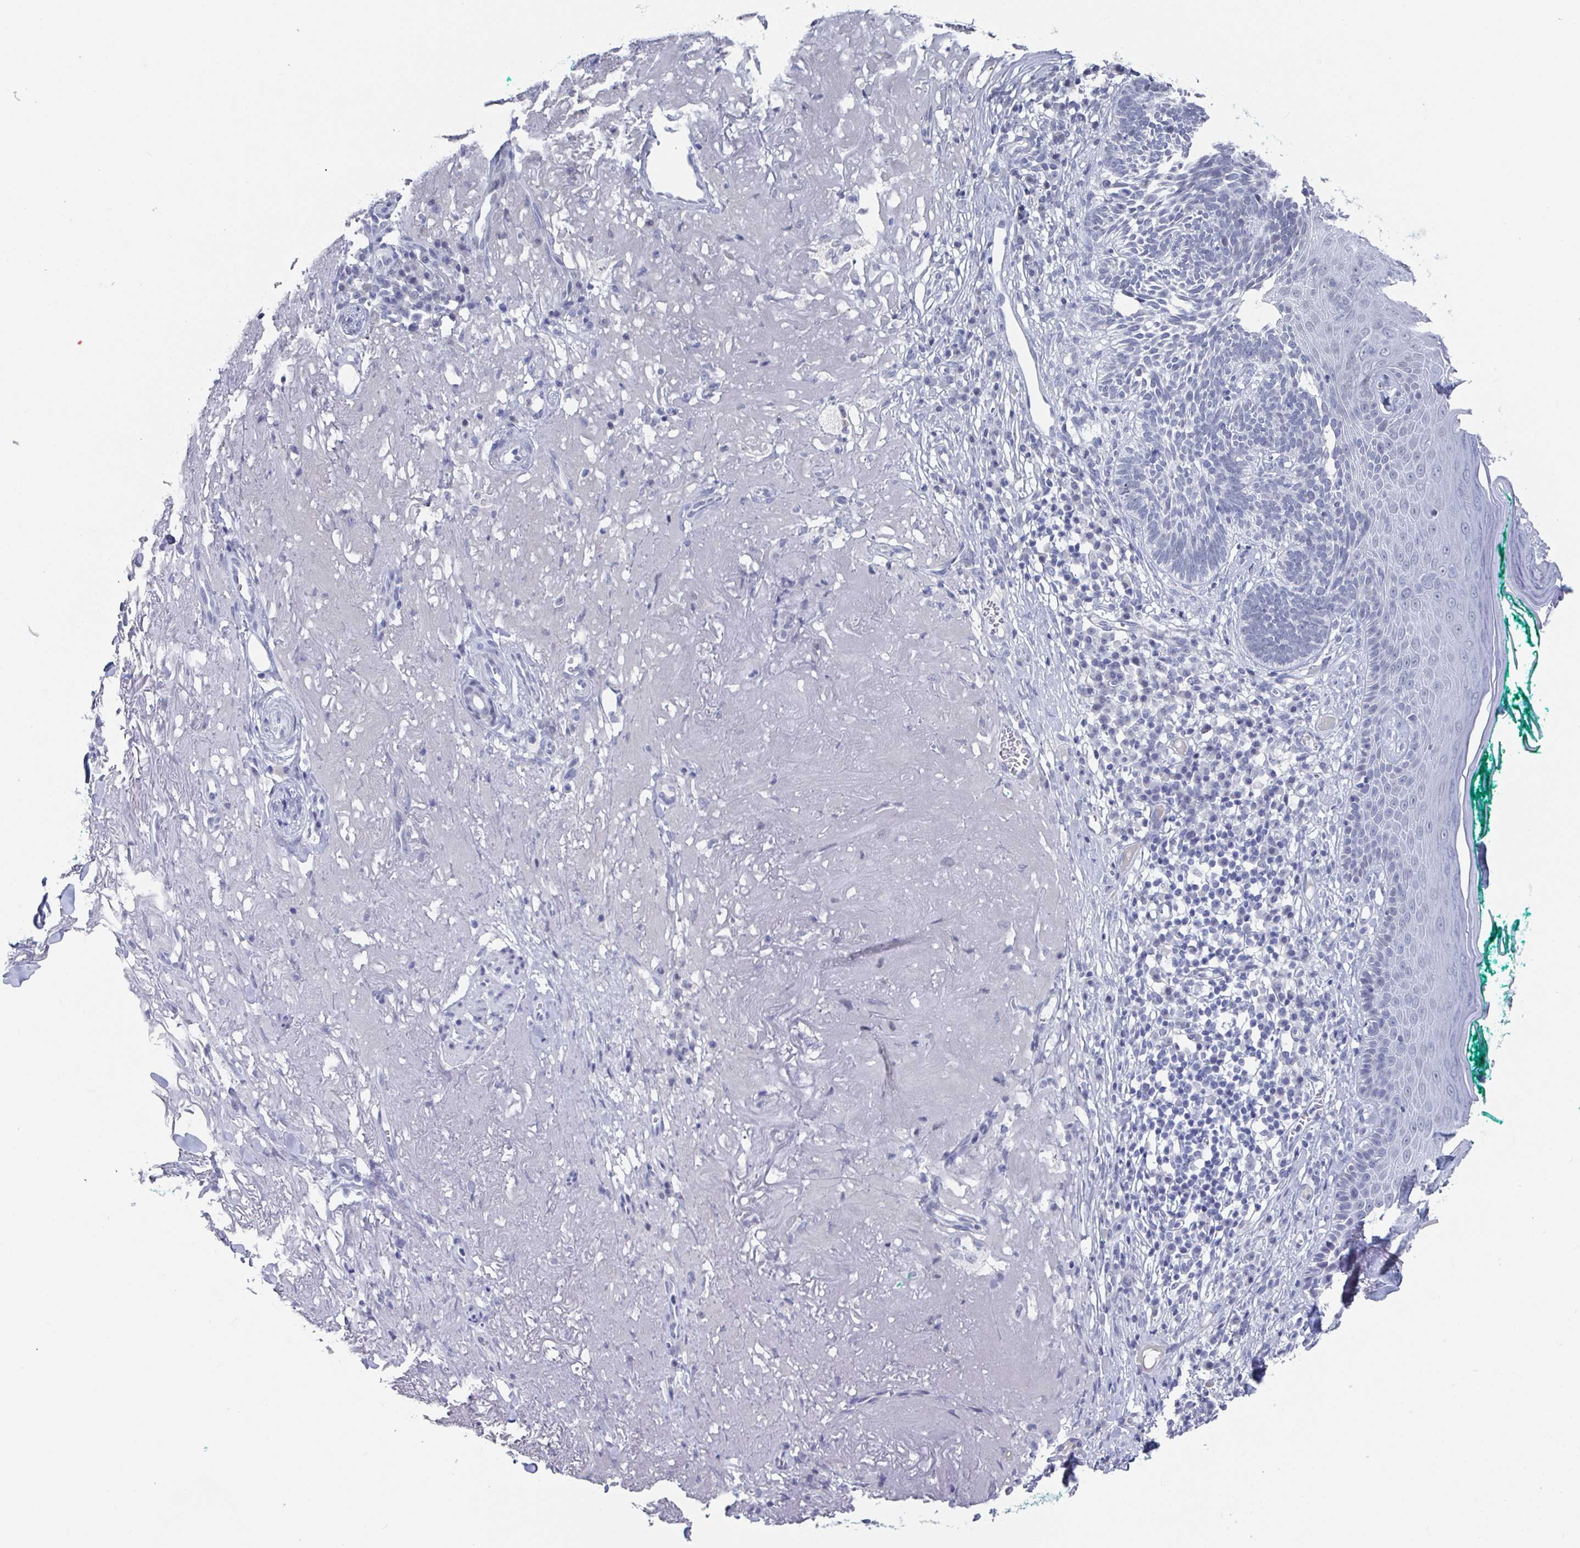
{"staining": {"intensity": "negative", "quantity": "none", "location": "none"}, "tissue": "skin cancer", "cell_type": "Tumor cells", "image_type": "cancer", "snomed": [{"axis": "morphology", "description": "Basal cell carcinoma"}, {"axis": "topography", "description": "Skin"}, {"axis": "topography", "description": "Skin of face"}], "caption": "IHC of basal cell carcinoma (skin) exhibits no expression in tumor cells.", "gene": "CAMKV", "patient": {"sex": "female", "age": 80}}